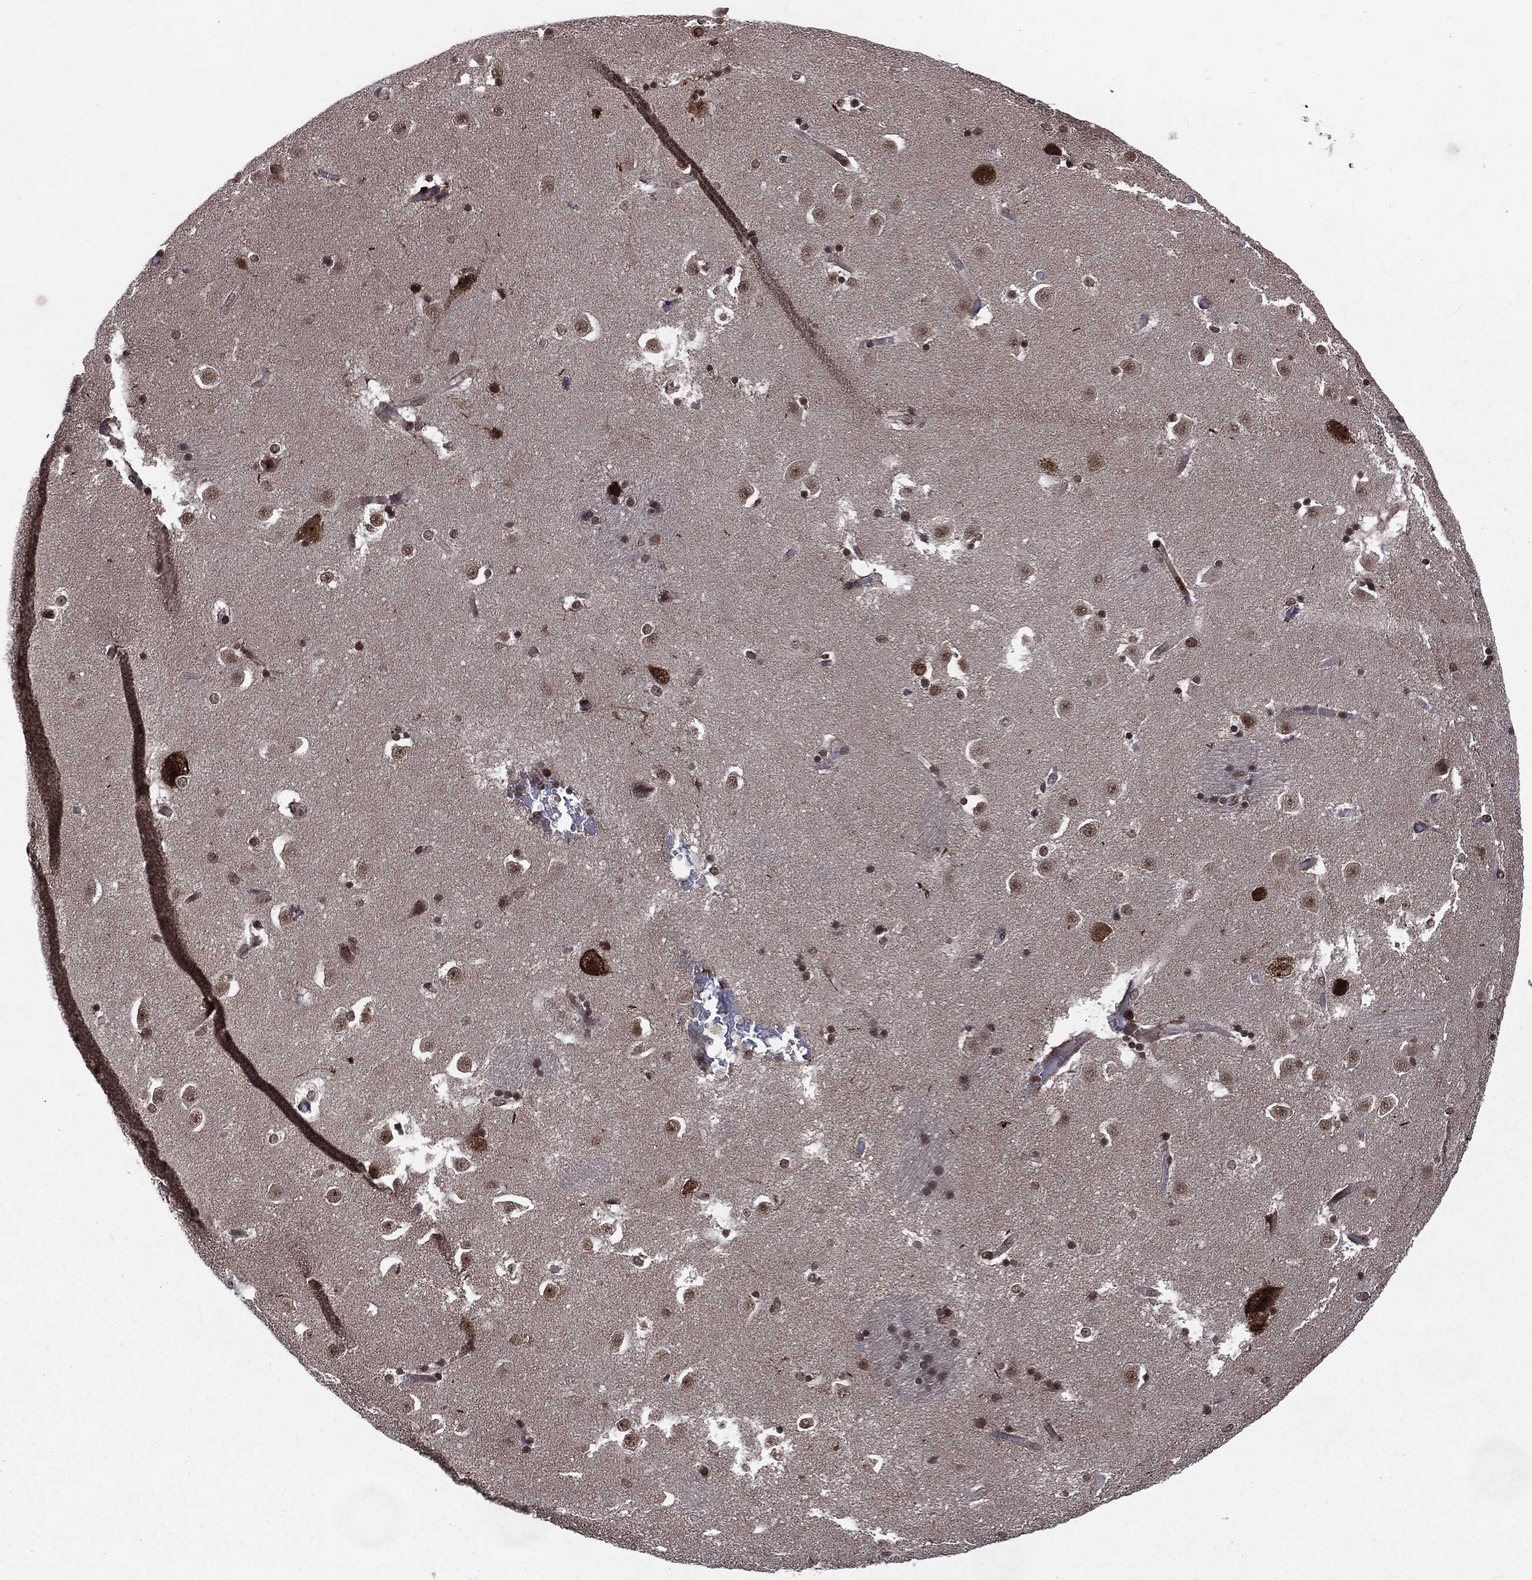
{"staining": {"intensity": "moderate", "quantity": "<25%", "location": "nuclear"}, "tissue": "caudate", "cell_type": "Glial cells", "image_type": "normal", "snomed": [{"axis": "morphology", "description": "Normal tissue, NOS"}, {"axis": "topography", "description": "Lateral ventricle wall"}], "caption": "A histopathology image showing moderate nuclear positivity in approximately <25% of glial cells in benign caudate, as visualized by brown immunohistochemical staining.", "gene": "STAU2", "patient": {"sex": "male", "age": 51}}